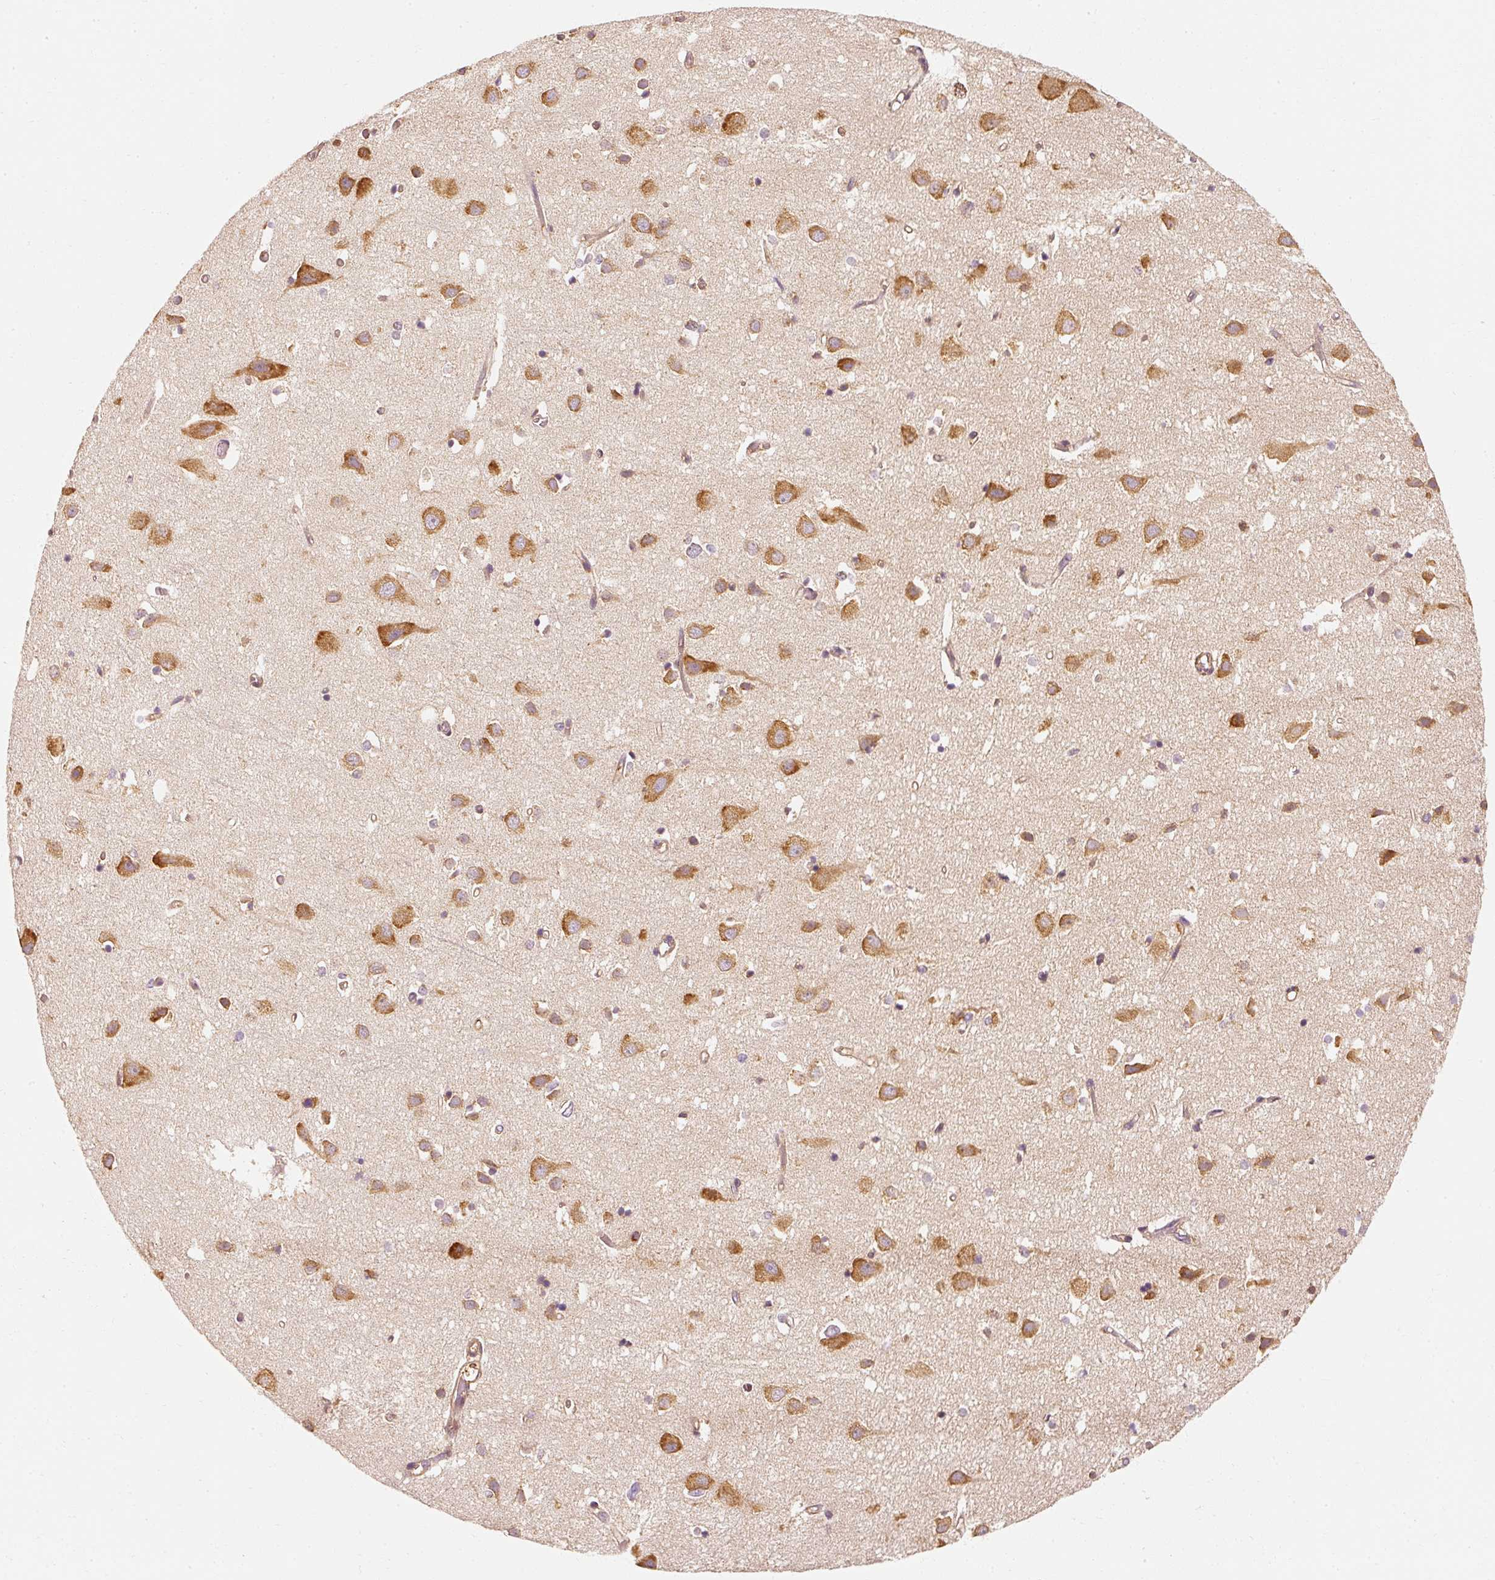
{"staining": {"intensity": "moderate", "quantity": ">75%", "location": "cytoplasmic/membranous"}, "tissue": "cerebral cortex", "cell_type": "Endothelial cells", "image_type": "normal", "snomed": [{"axis": "morphology", "description": "Normal tissue, NOS"}, {"axis": "topography", "description": "Cerebral cortex"}], "caption": "This histopathology image demonstrates unremarkable cerebral cortex stained with IHC to label a protein in brown. The cytoplasmic/membranous of endothelial cells show moderate positivity for the protein. Nuclei are counter-stained blue.", "gene": "TOMM40", "patient": {"sex": "male", "age": 70}}